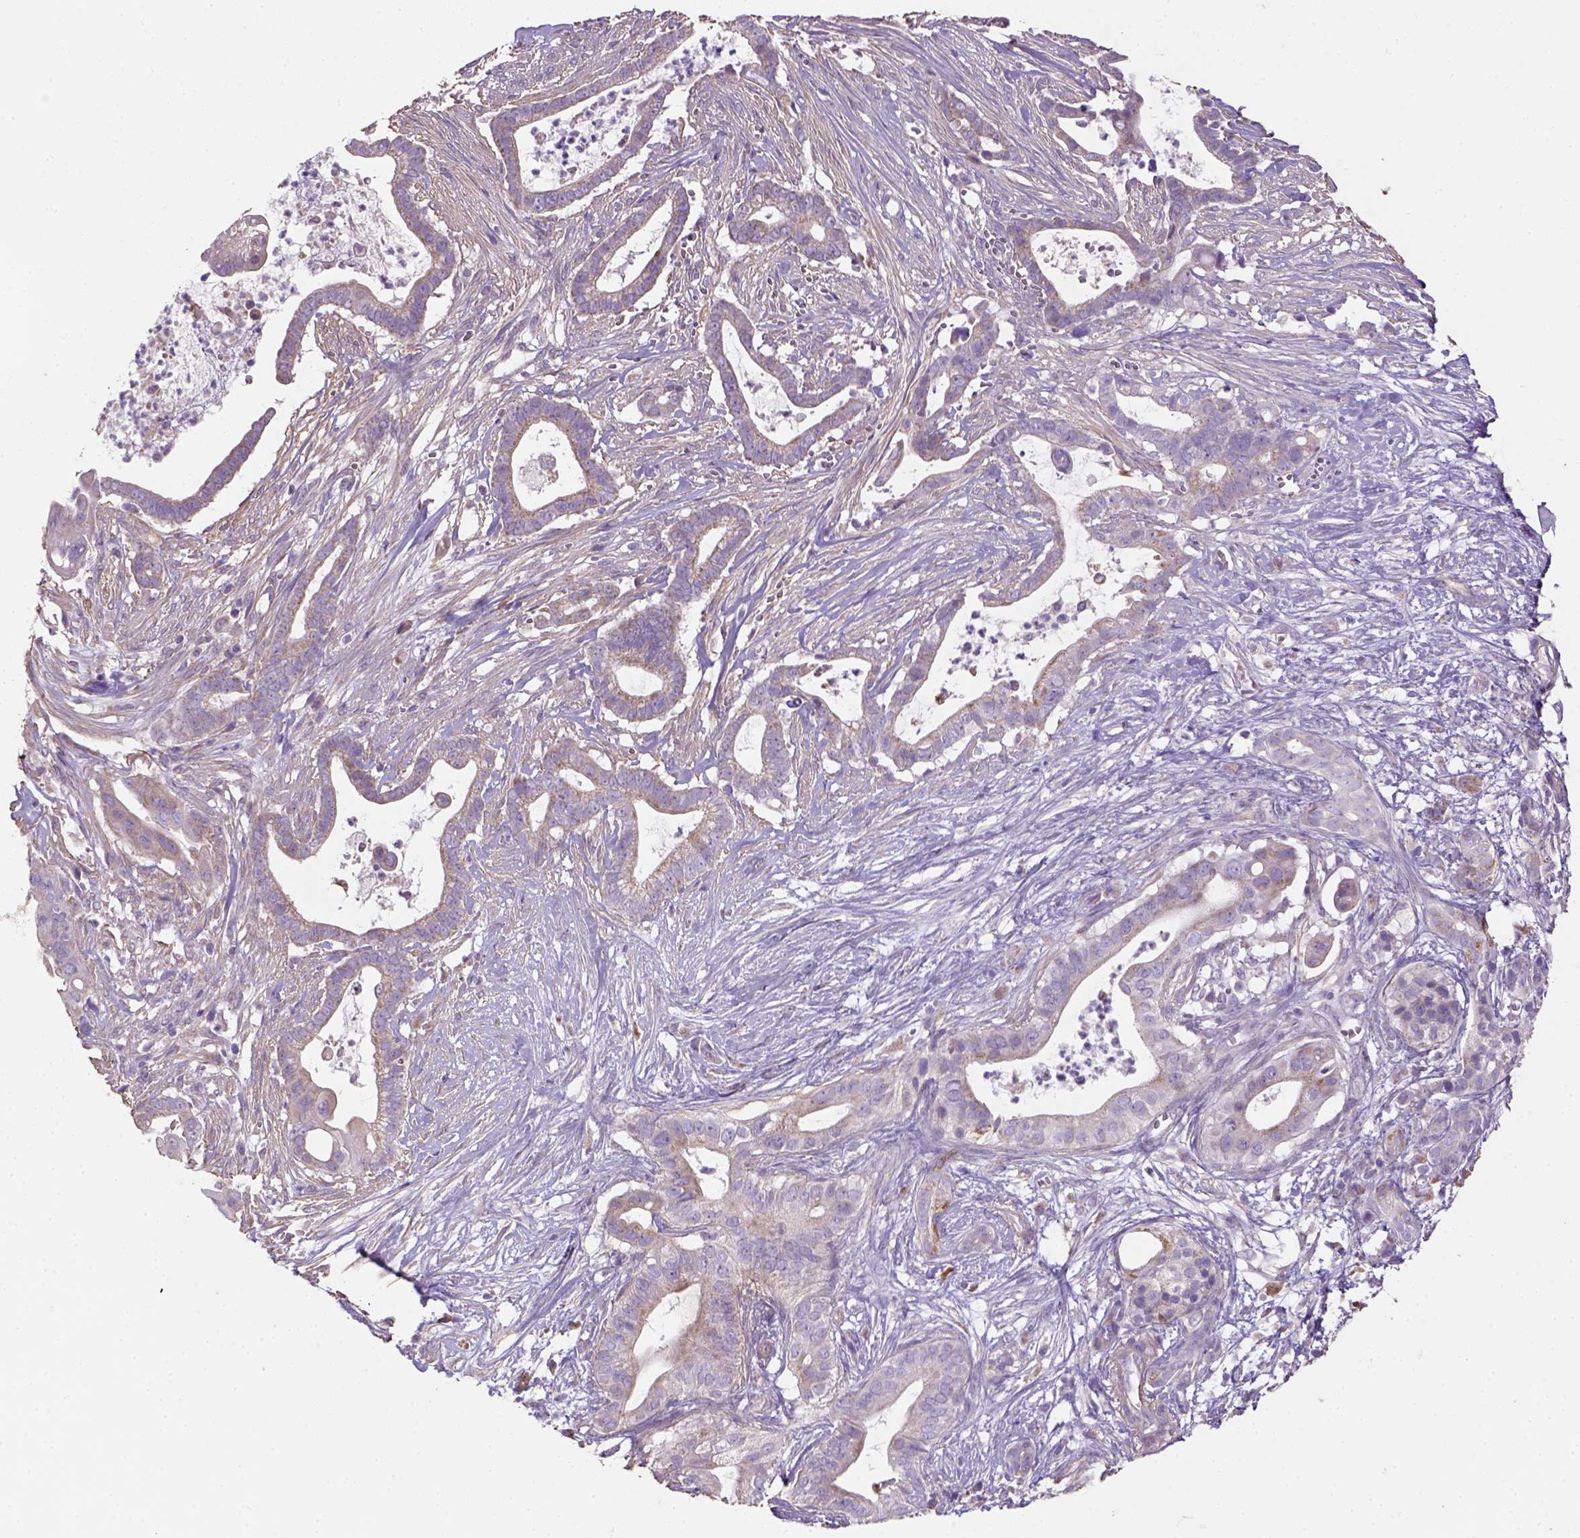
{"staining": {"intensity": "weak", "quantity": "25%-75%", "location": "cytoplasmic/membranous"}, "tissue": "pancreatic cancer", "cell_type": "Tumor cells", "image_type": "cancer", "snomed": [{"axis": "morphology", "description": "Adenocarcinoma, NOS"}, {"axis": "topography", "description": "Pancreas"}], "caption": "IHC micrograph of pancreatic adenocarcinoma stained for a protein (brown), which demonstrates low levels of weak cytoplasmic/membranous expression in approximately 25%-75% of tumor cells.", "gene": "HTRA1", "patient": {"sex": "male", "age": 61}}